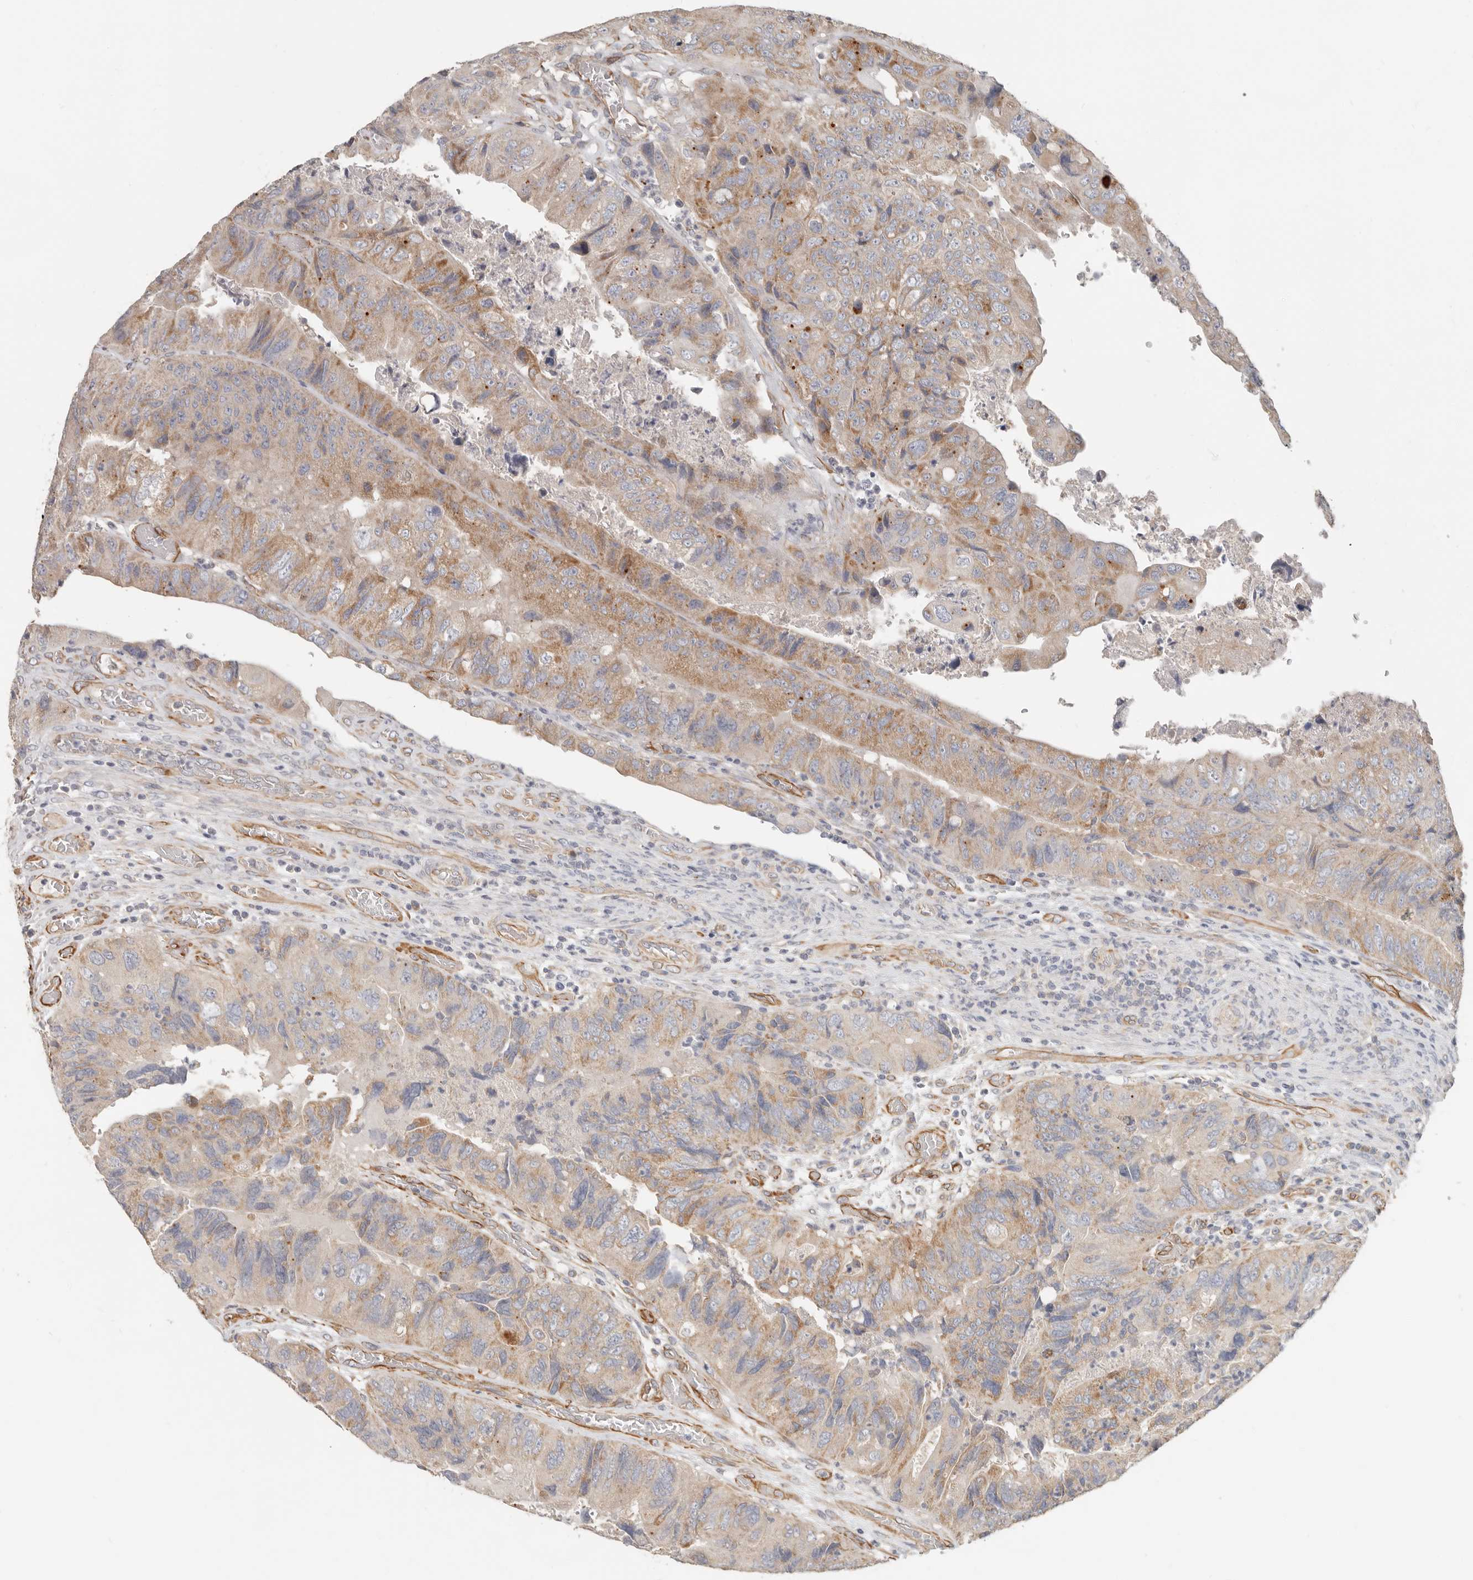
{"staining": {"intensity": "moderate", "quantity": "25%-75%", "location": "cytoplasmic/membranous"}, "tissue": "colorectal cancer", "cell_type": "Tumor cells", "image_type": "cancer", "snomed": [{"axis": "morphology", "description": "Adenocarcinoma, NOS"}, {"axis": "topography", "description": "Rectum"}], "caption": "Protein staining displays moderate cytoplasmic/membranous expression in approximately 25%-75% of tumor cells in colorectal cancer. (DAB (3,3'-diaminobenzidine) = brown stain, brightfield microscopy at high magnification).", "gene": "SPRING1", "patient": {"sex": "male", "age": 63}}